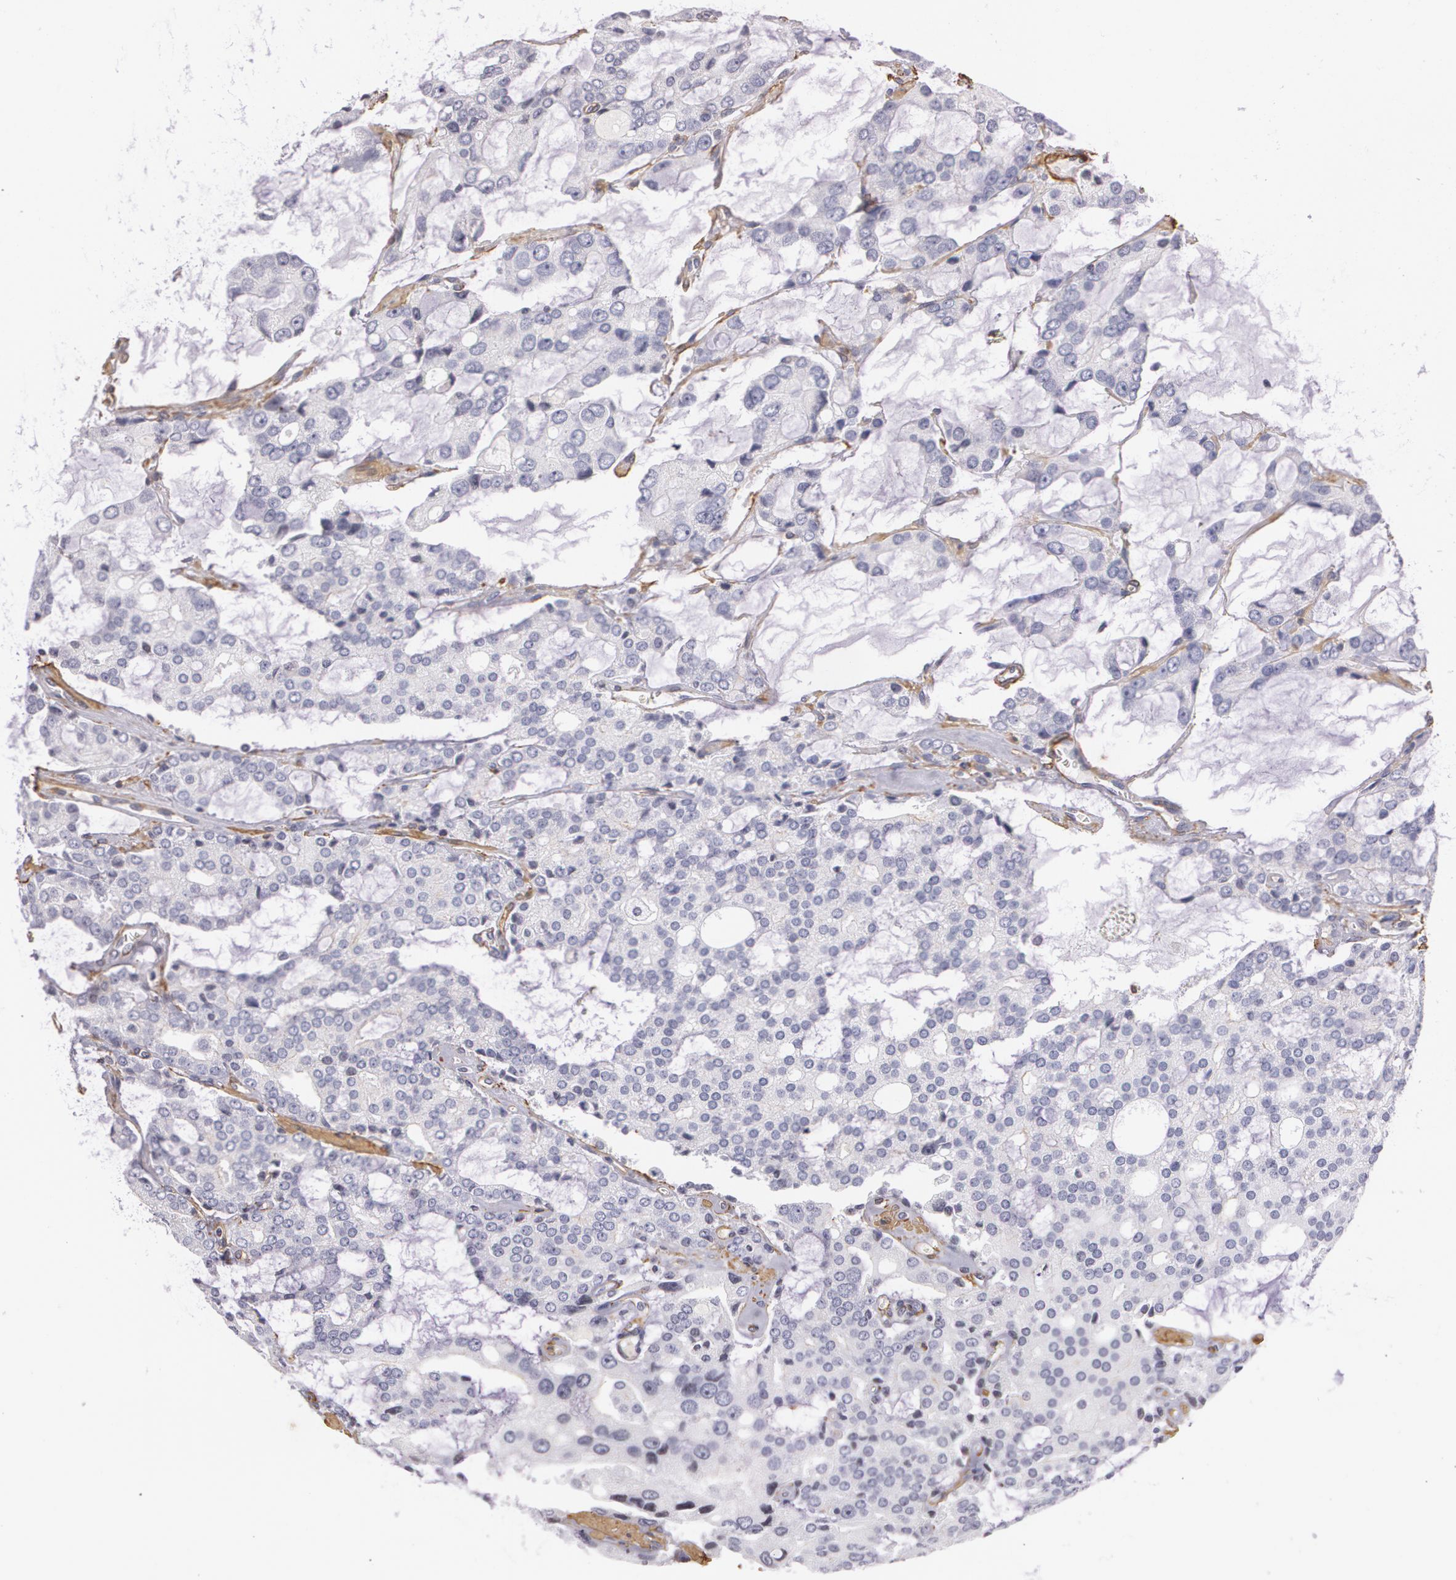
{"staining": {"intensity": "negative", "quantity": "none", "location": "none"}, "tissue": "prostate cancer", "cell_type": "Tumor cells", "image_type": "cancer", "snomed": [{"axis": "morphology", "description": "Adenocarcinoma, High grade"}, {"axis": "topography", "description": "Prostate"}], "caption": "Immunohistochemistry (IHC) photomicrograph of neoplastic tissue: human prostate cancer stained with DAB shows no significant protein expression in tumor cells.", "gene": "VAMP1", "patient": {"sex": "male", "age": 67}}